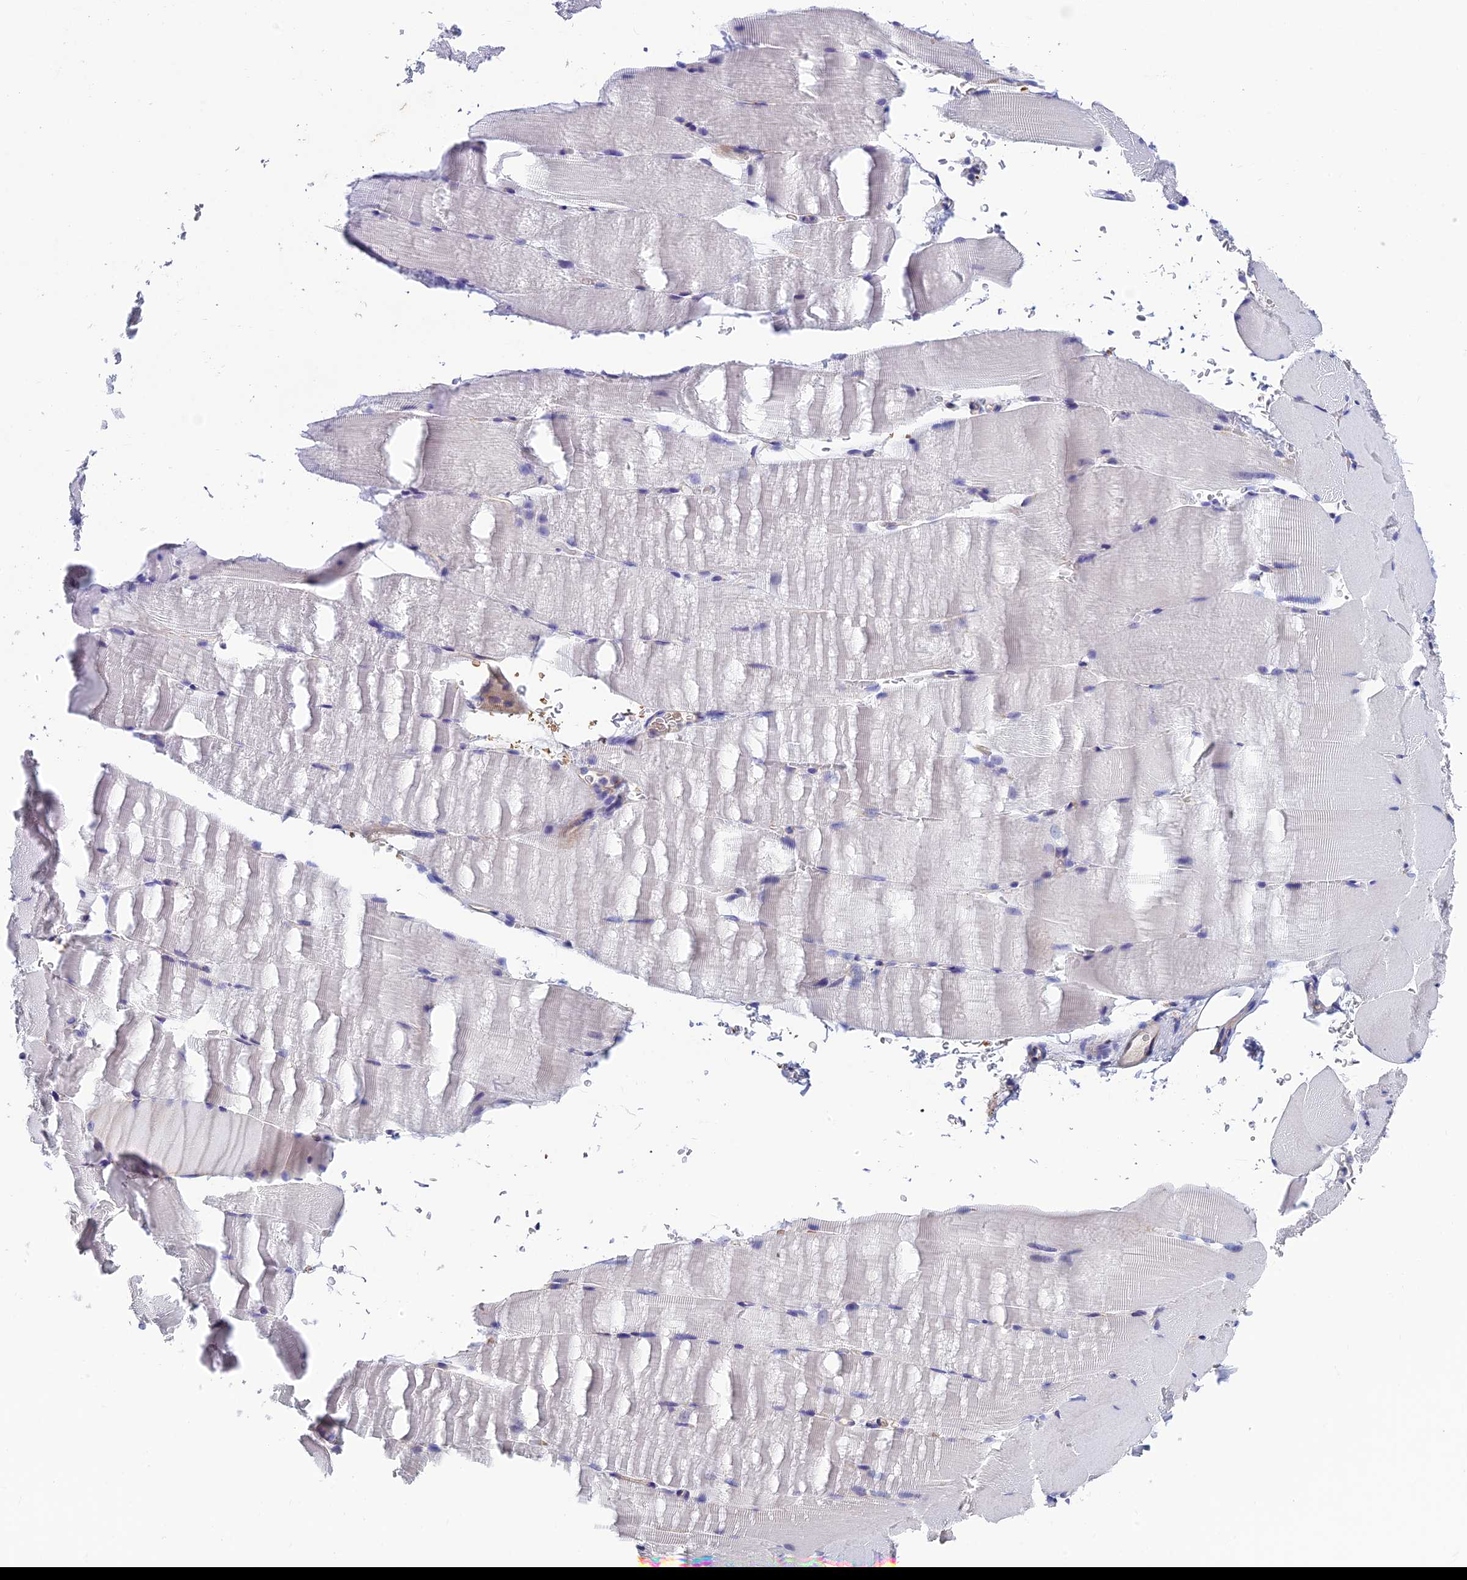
{"staining": {"intensity": "negative", "quantity": "none", "location": "none"}, "tissue": "skeletal muscle", "cell_type": "Myocytes", "image_type": "normal", "snomed": [{"axis": "morphology", "description": "Normal tissue, NOS"}, {"axis": "topography", "description": "Skeletal muscle"}, {"axis": "topography", "description": "Parathyroid gland"}], "caption": "DAB (3,3'-diaminobenzidine) immunohistochemical staining of benign human skeletal muscle displays no significant positivity in myocytes.", "gene": "MACIR", "patient": {"sex": "female", "age": 37}}